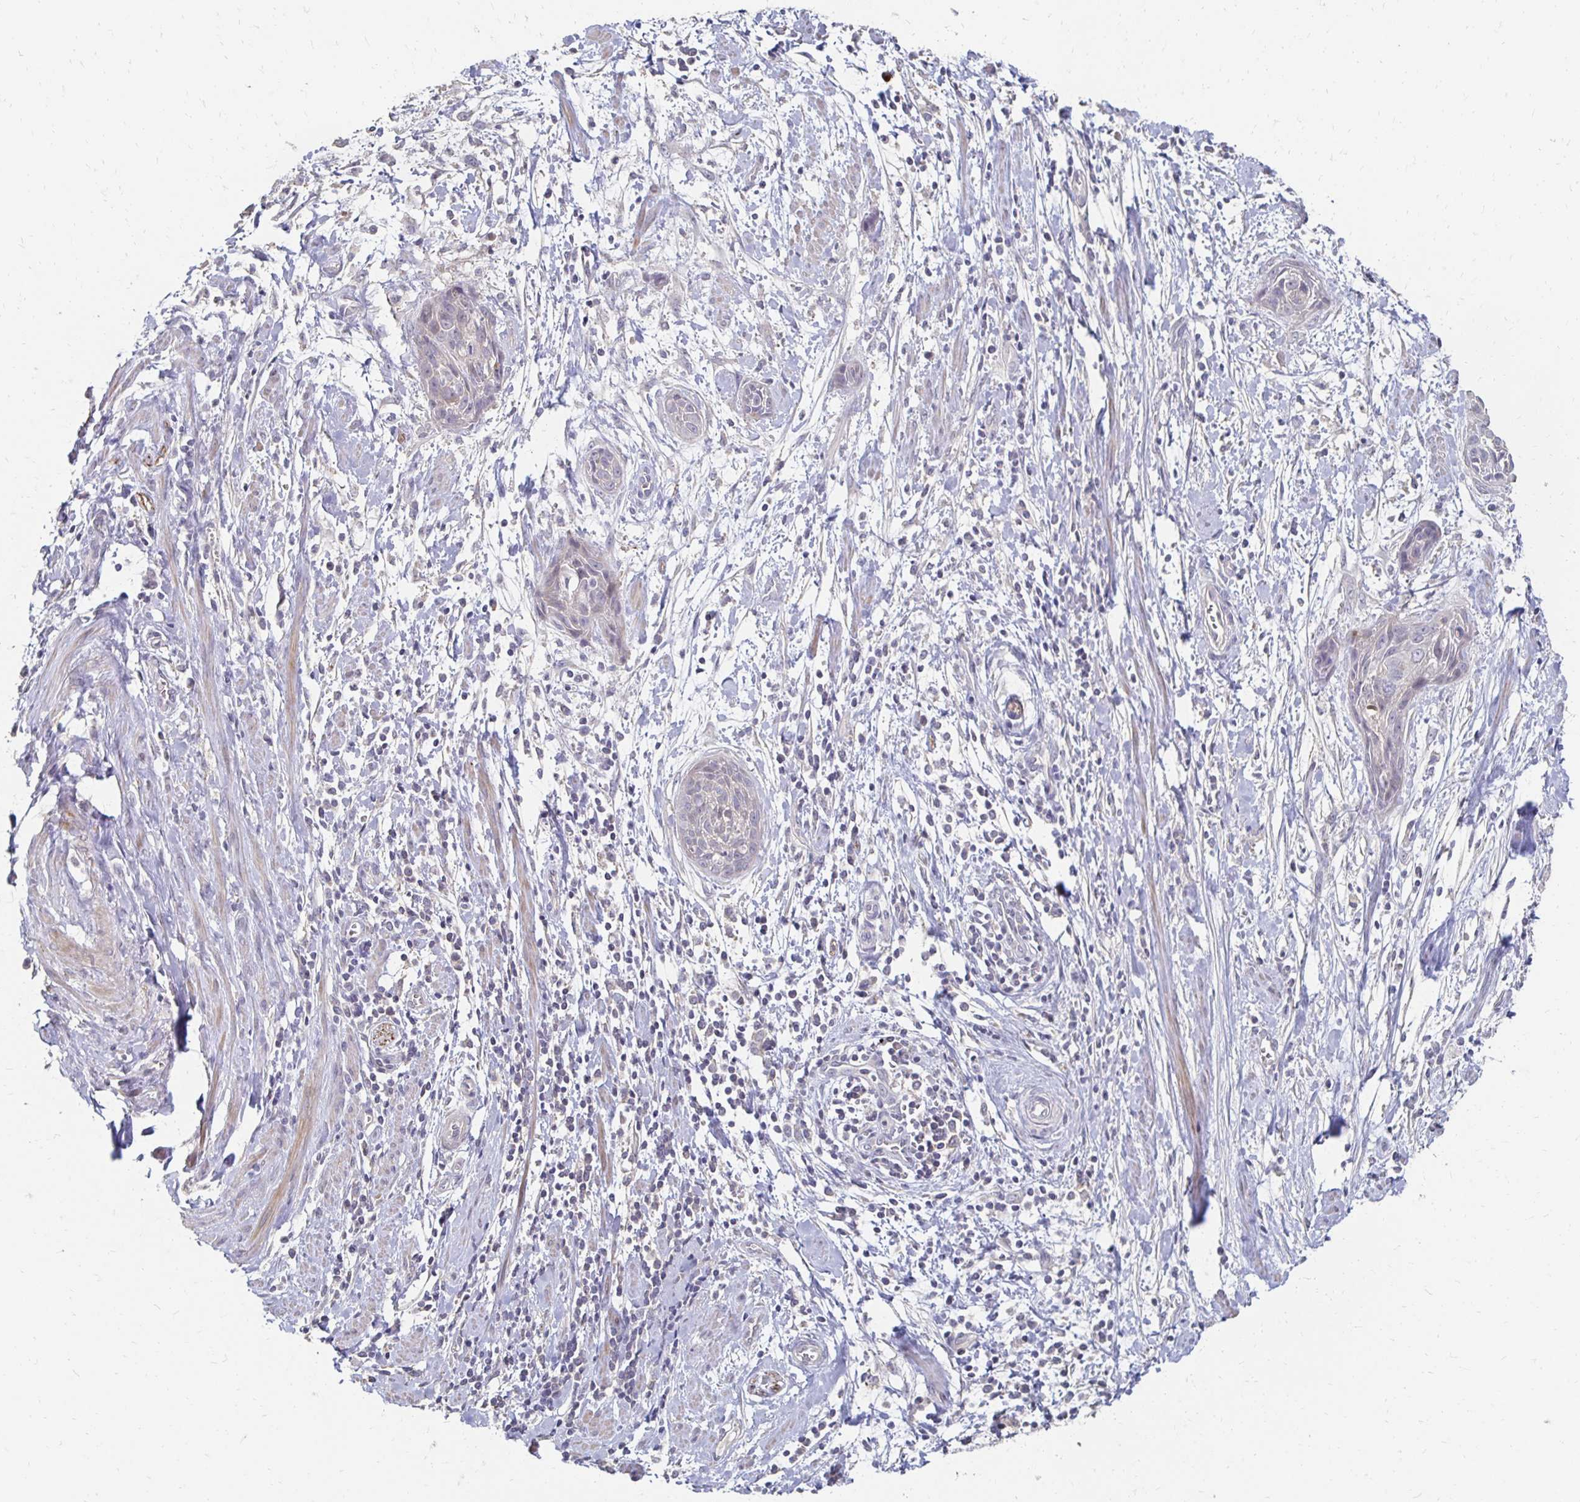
{"staining": {"intensity": "negative", "quantity": "none", "location": "none"}, "tissue": "cervical cancer", "cell_type": "Tumor cells", "image_type": "cancer", "snomed": [{"axis": "morphology", "description": "Squamous cell carcinoma, NOS"}, {"axis": "topography", "description": "Cervix"}], "caption": "There is no significant positivity in tumor cells of cervical squamous cell carcinoma.", "gene": "ZNF727", "patient": {"sex": "female", "age": 55}}